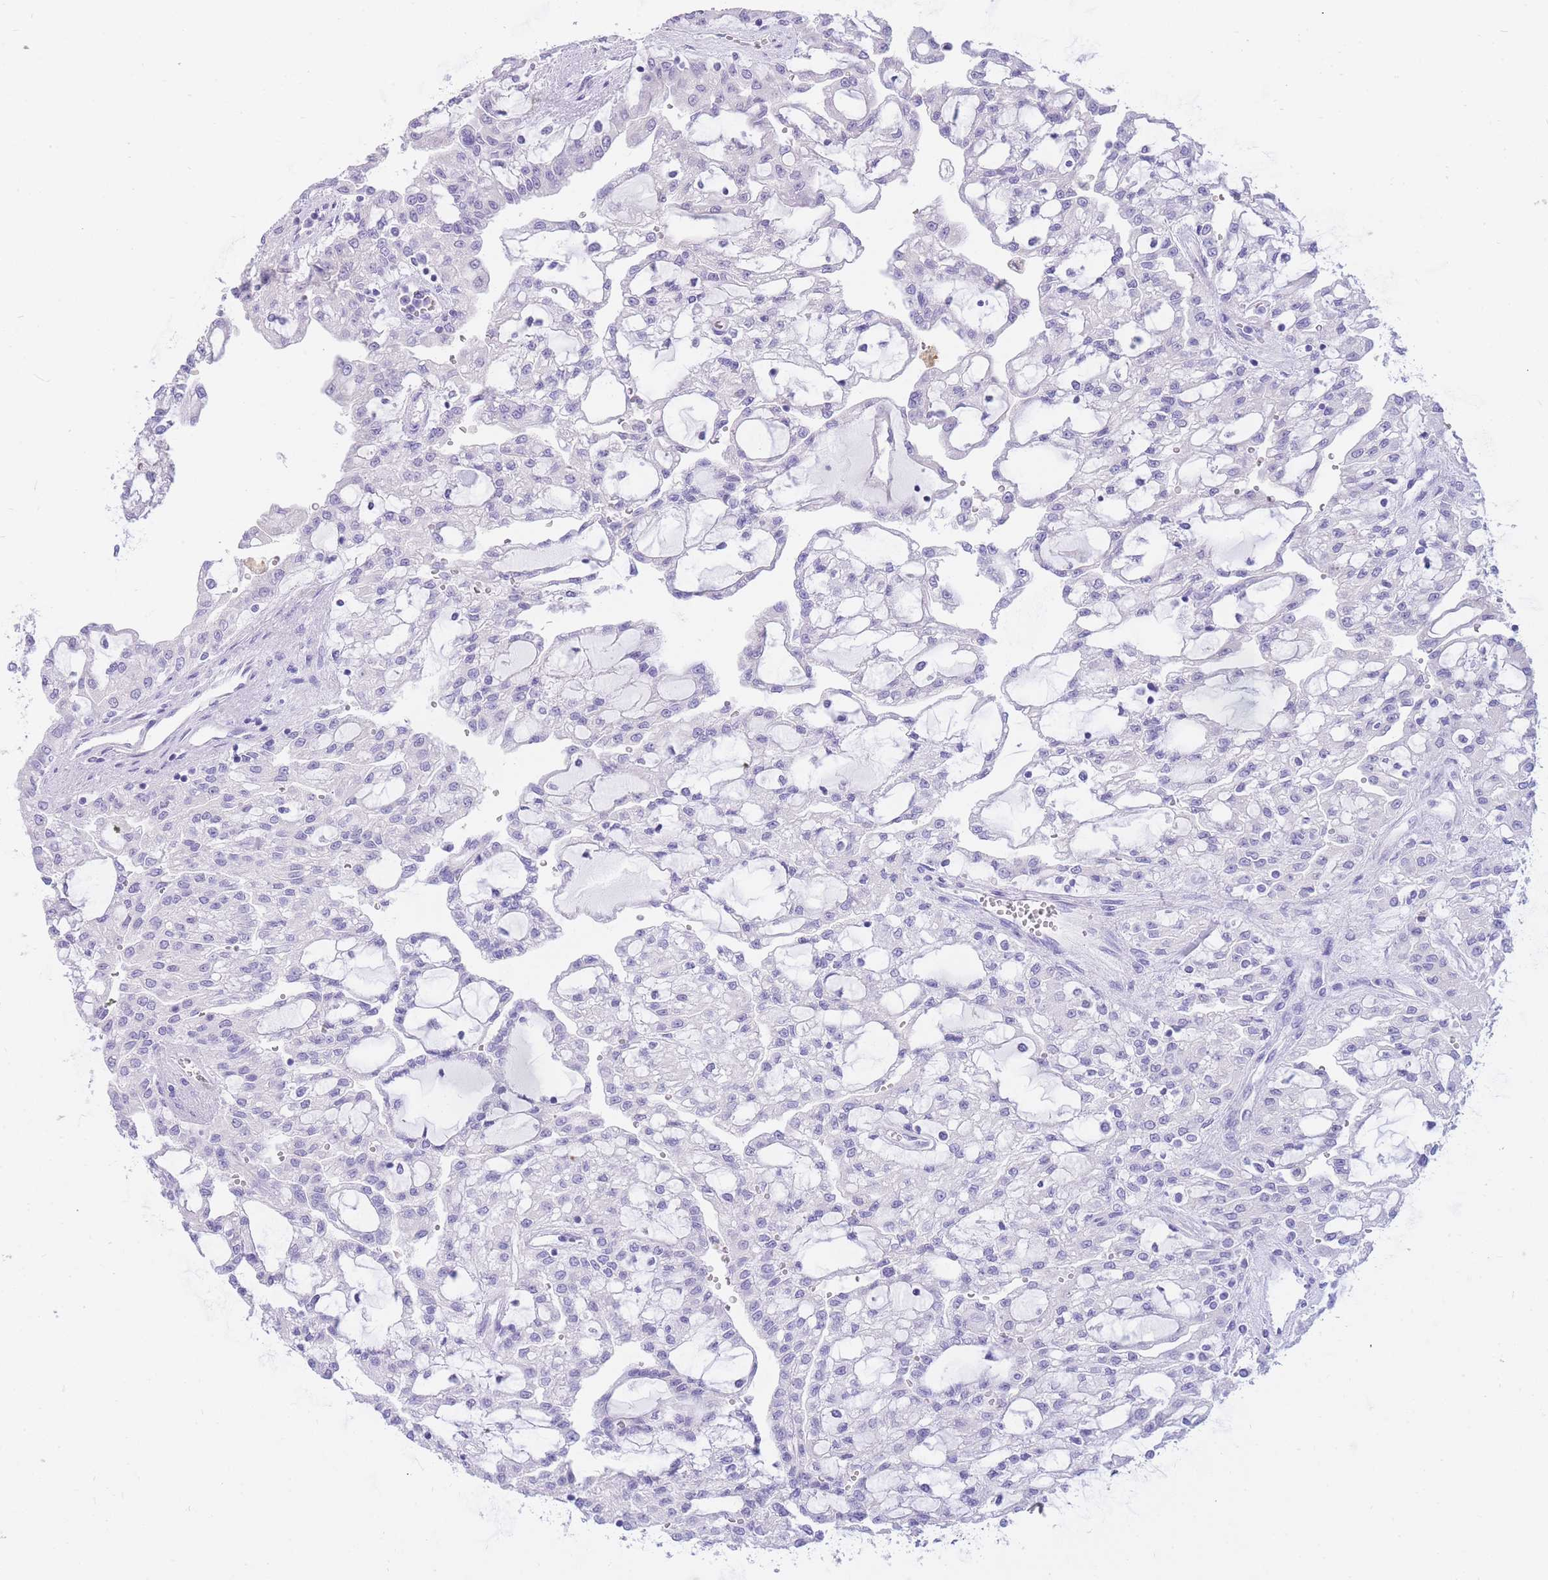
{"staining": {"intensity": "negative", "quantity": "none", "location": "none"}, "tissue": "renal cancer", "cell_type": "Tumor cells", "image_type": "cancer", "snomed": [{"axis": "morphology", "description": "Adenocarcinoma, NOS"}, {"axis": "topography", "description": "Kidney"}], "caption": "An IHC micrograph of renal cancer is shown. There is no staining in tumor cells of renal cancer.", "gene": "SULT1A1", "patient": {"sex": "male", "age": 63}}